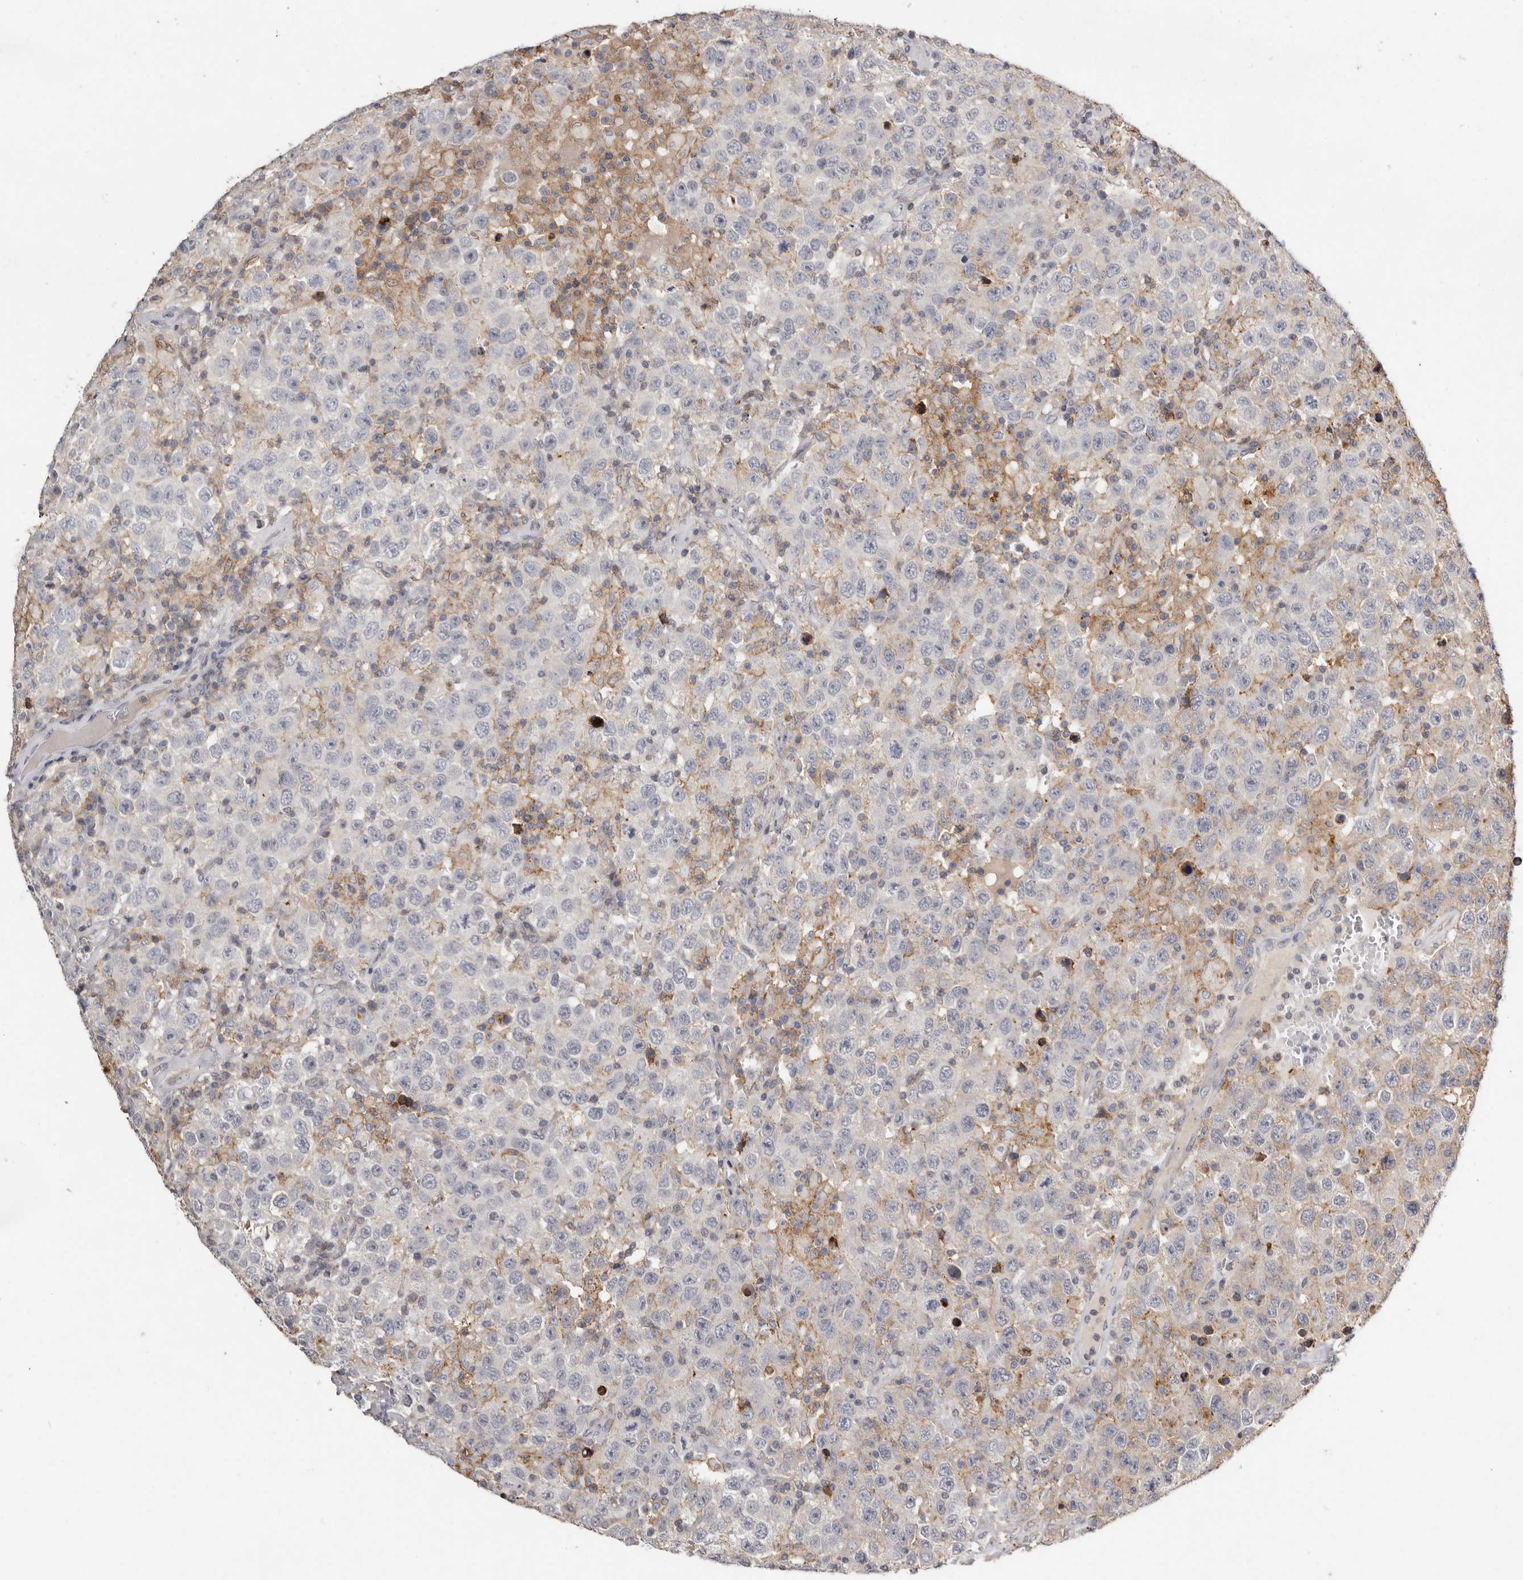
{"staining": {"intensity": "negative", "quantity": "none", "location": "none"}, "tissue": "testis cancer", "cell_type": "Tumor cells", "image_type": "cancer", "snomed": [{"axis": "morphology", "description": "Seminoma, NOS"}, {"axis": "topography", "description": "Testis"}], "caption": "Tumor cells are negative for brown protein staining in seminoma (testis).", "gene": "KIF26B", "patient": {"sex": "male", "age": 41}}